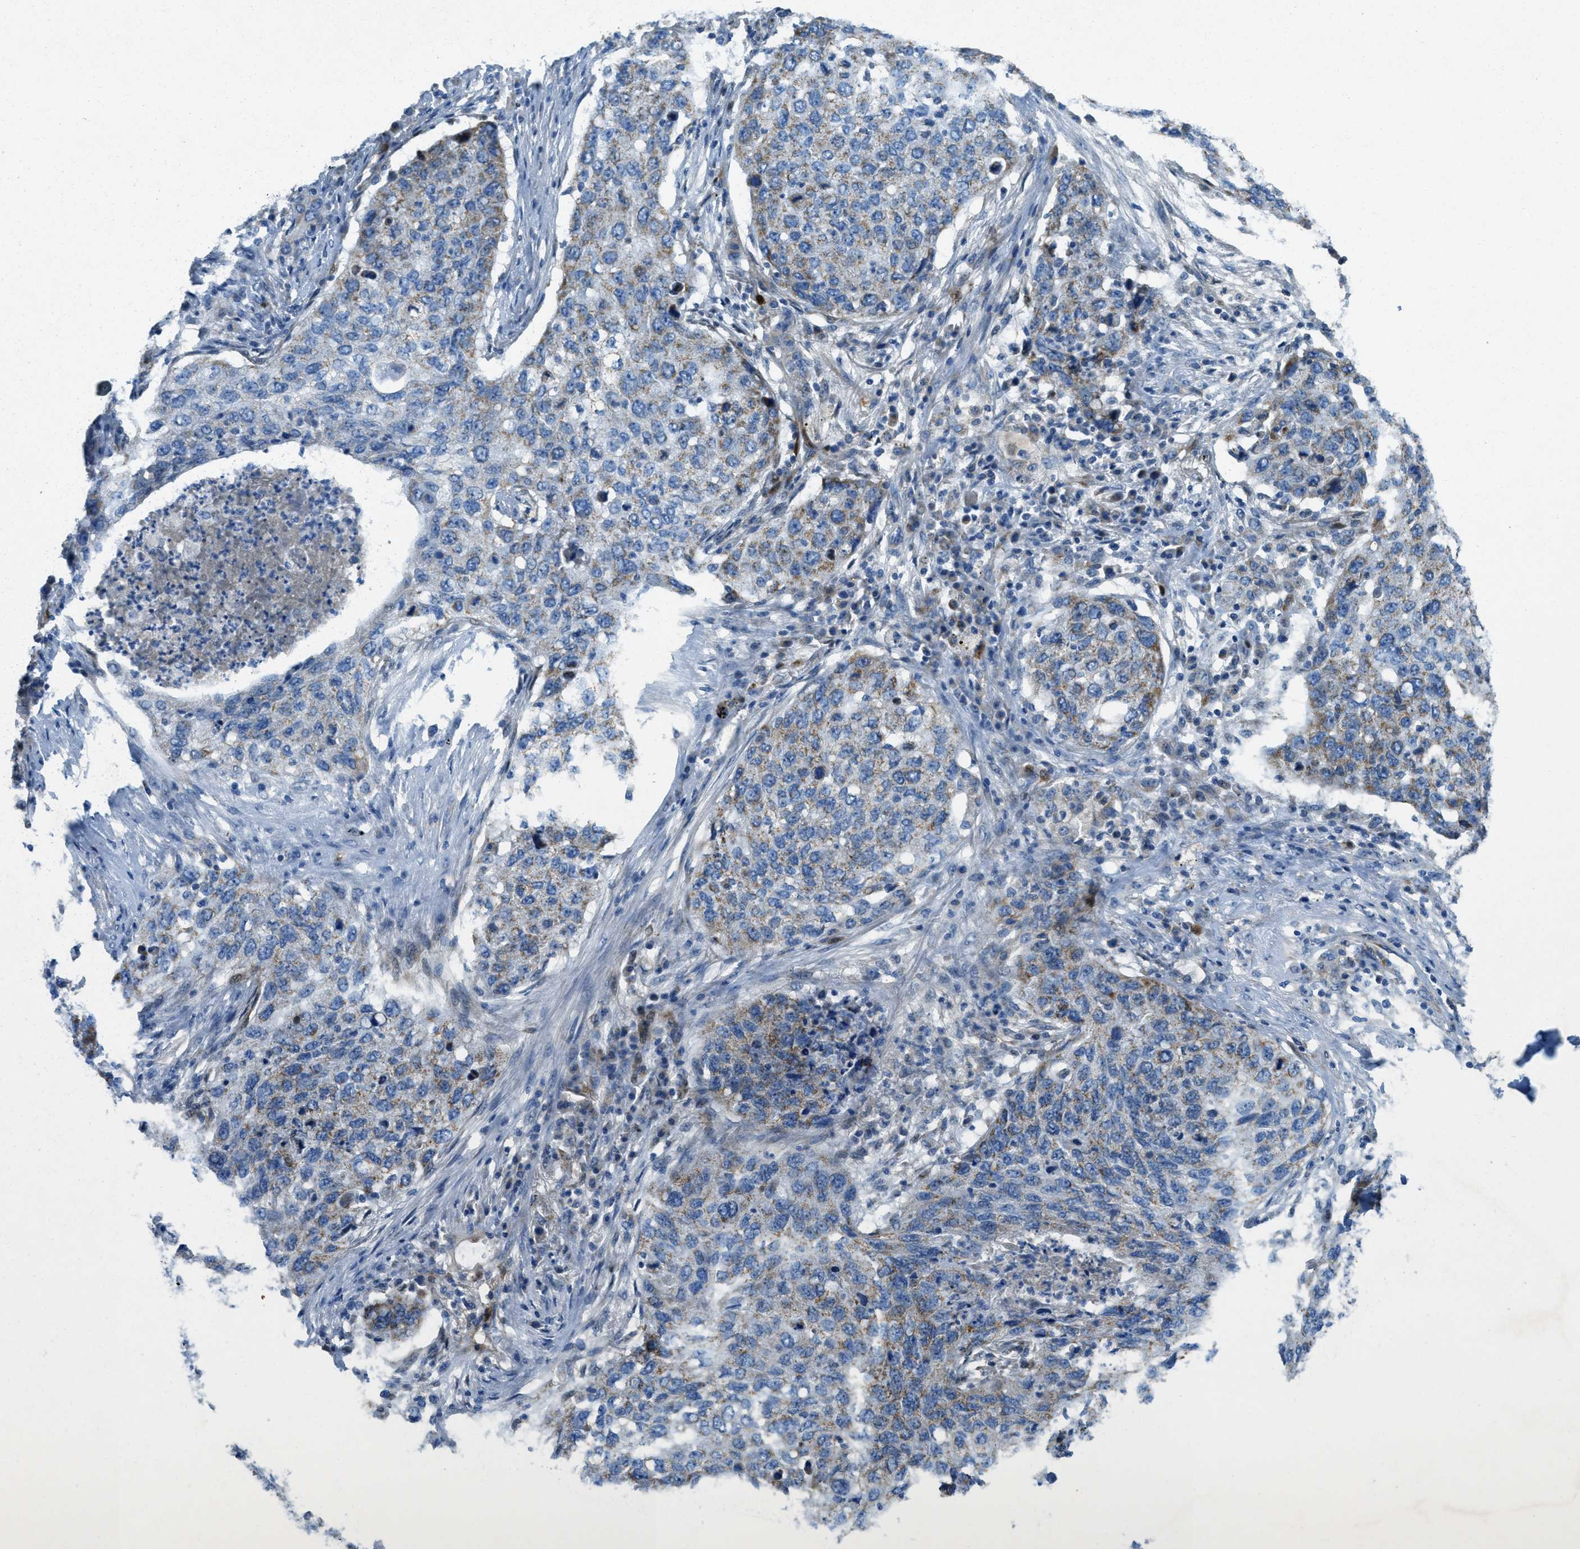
{"staining": {"intensity": "weak", "quantity": "<25%", "location": "cytoplasmic/membranous"}, "tissue": "lung cancer", "cell_type": "Tumor cells", "image_type": "cancer", "snomed": [{"axis": "morphology", "description": "Squamous cell carcinoma, NOS"}, {"axis": "topography", "description": "Lung"}], "caption": "This is a photomicrograph of immunohistochemistry staining of lung squamous cell carcinoma, which shows no staining in tumor cells.", "gene": "CYGB", "patient": {"sex": "female", "age": 63}}